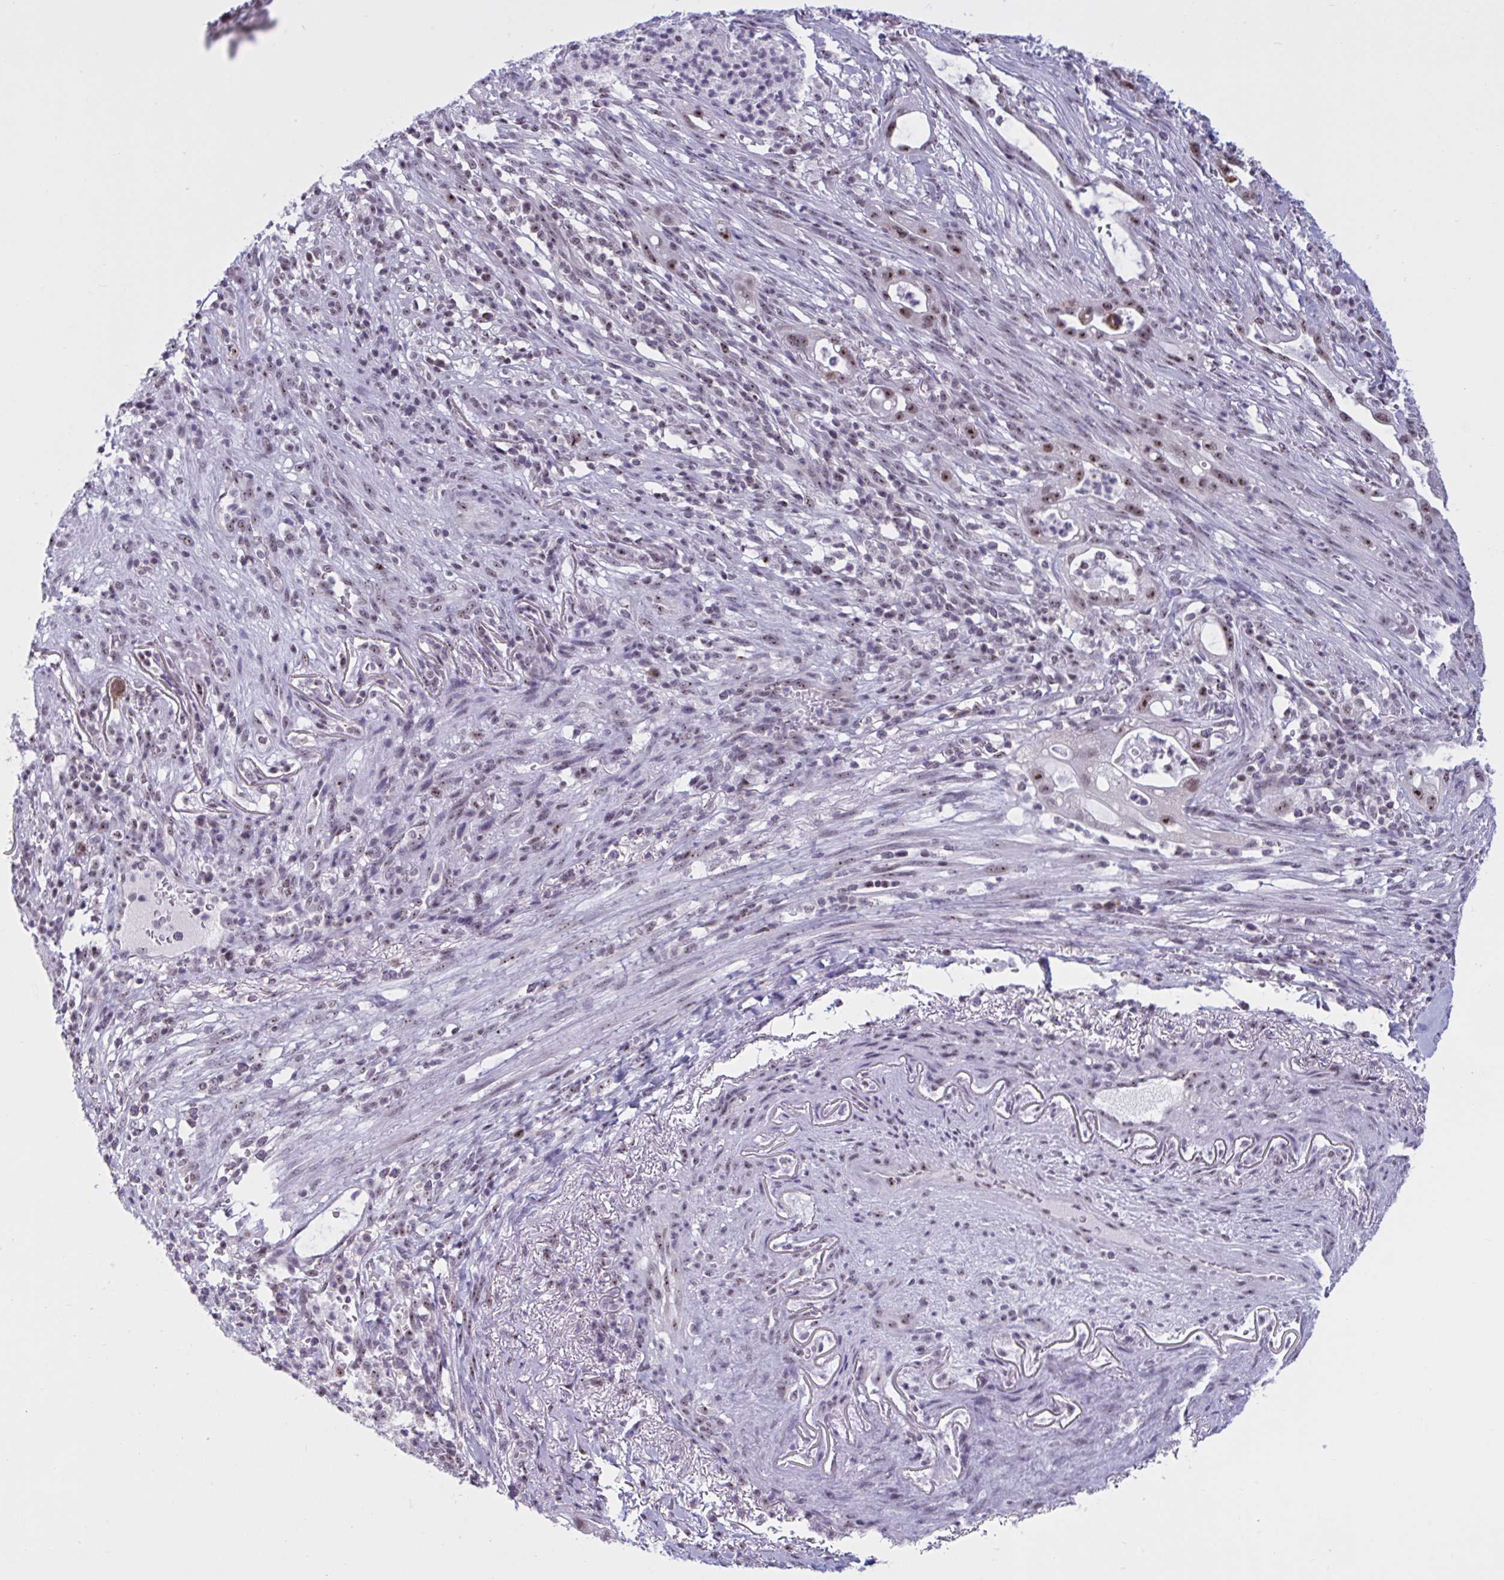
{"staining": {"intensity": "moderate", "quantity": ">75%", "location": "nuclear"}, "tissue": "pancreatic cancer", "cell_type": "Tumor cells", "image_type": "cancer", "snomed": [{"axis": "morphology", "description": "Adenocarcinoma, NOS"}, {"axis": "topography", "description": "Pancreas"}], "caption": "Brown immunohistochemical staining in adenocarcinoma (pancreatic) exhibits moderate nuclear positivity in about >75% of tumor cells. Nuclei are stained in blue.", "gene": "TGM6", "patient": {"sex": "male", "age": 44}}